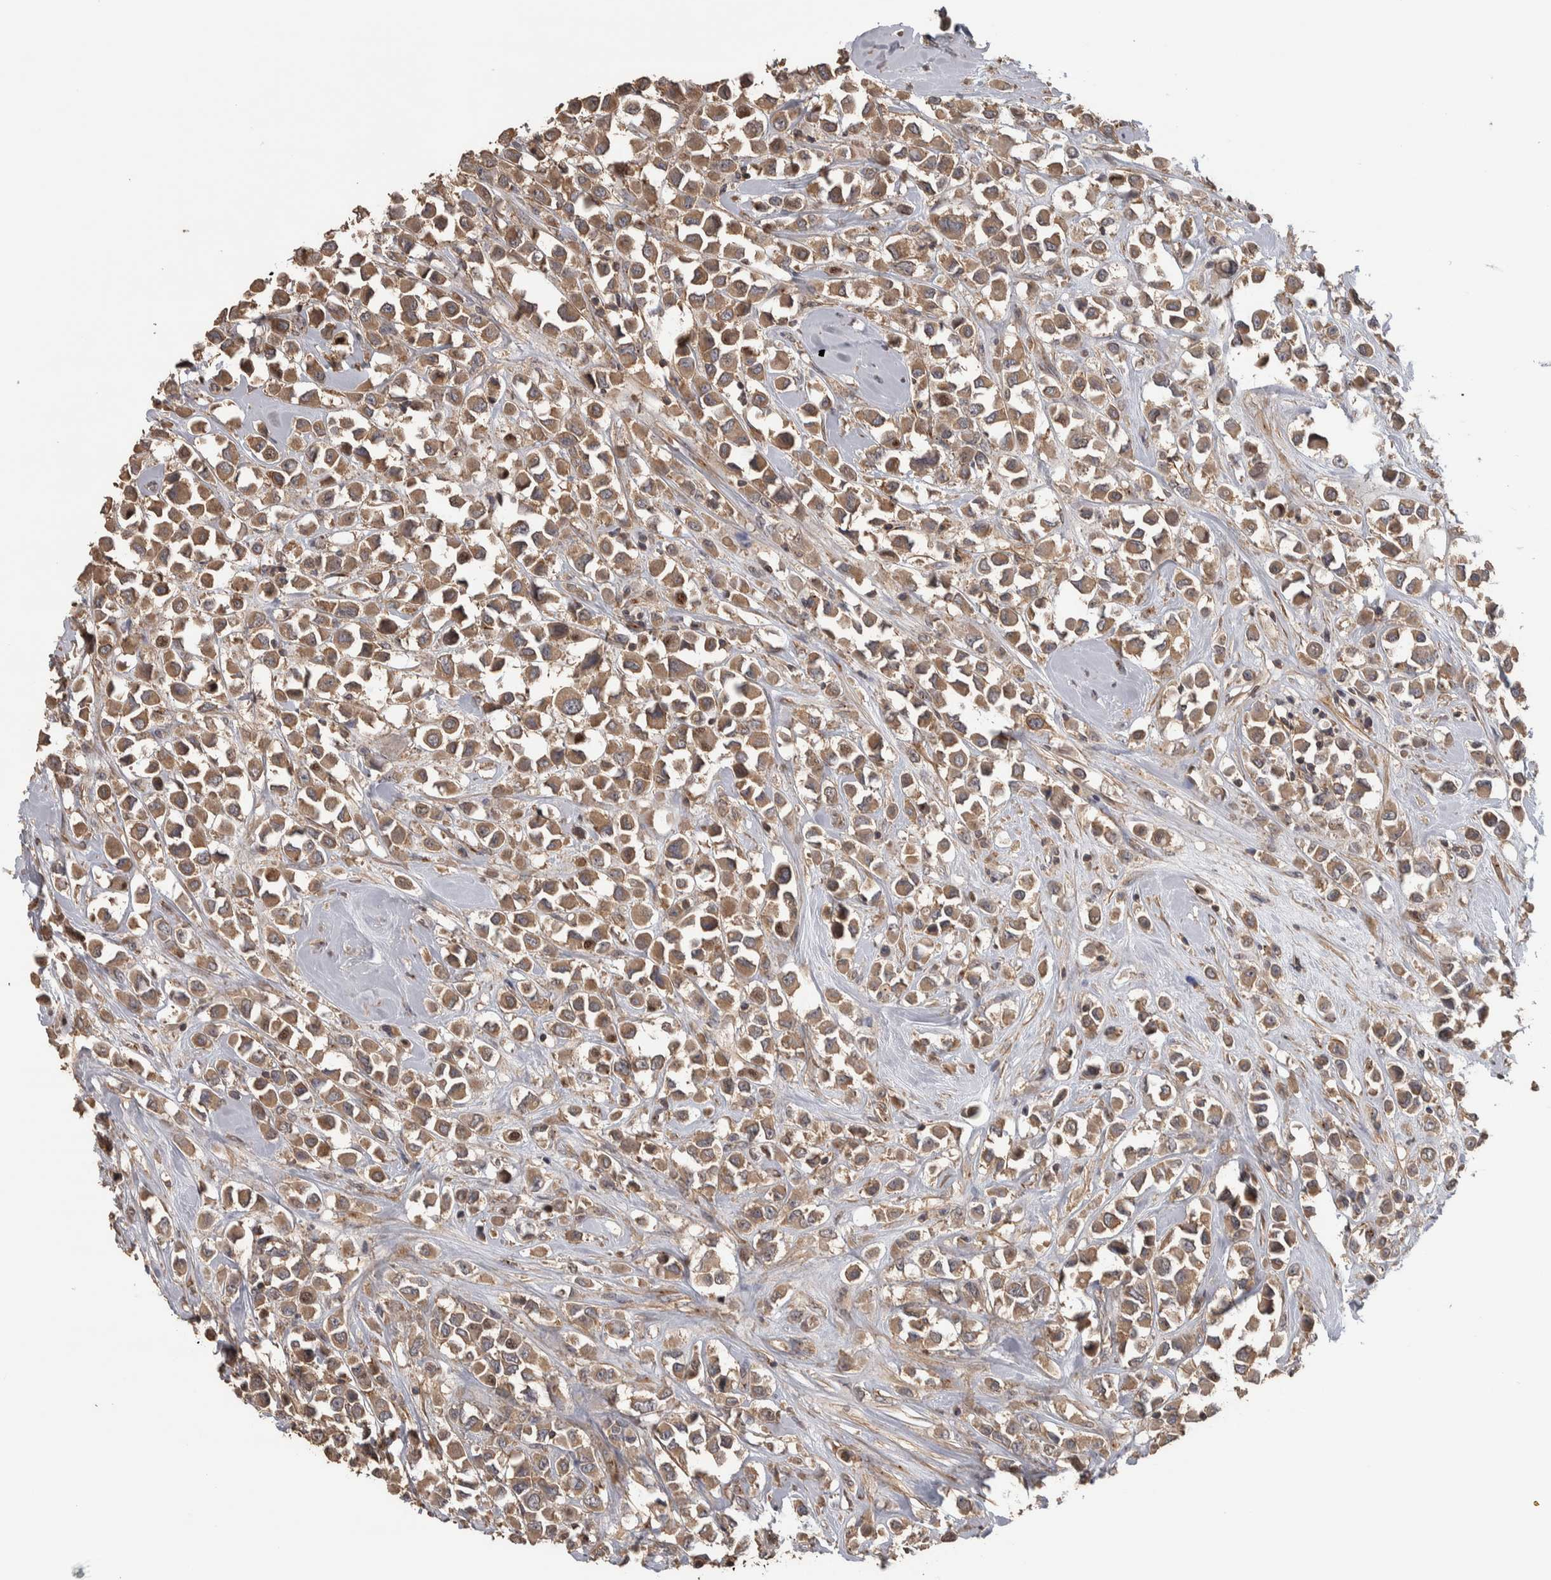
{"staining": {"intensity": "moderate", "quantity": ">75%", "location": "cytoplasmic/membranous"}, "tissue": "breast cancer", "cell_type": "Tumor cells", "image_type": "cancer", "snomed": [{"axis": "morphology", "description": "Duct carcinoma"}, {"axis": "topography", "description": "Breast"}], "caption": "Immunohistochemistry (IHC) image of human breast invasive ductal carcinoma stained for a protein (brown), which displays medium levels of moderate cytoplasmic/membranous positivity in approximately >75% of tumor cells.", "gene": "IFRD1", "patient": {"sex": "female", "age": 61}}